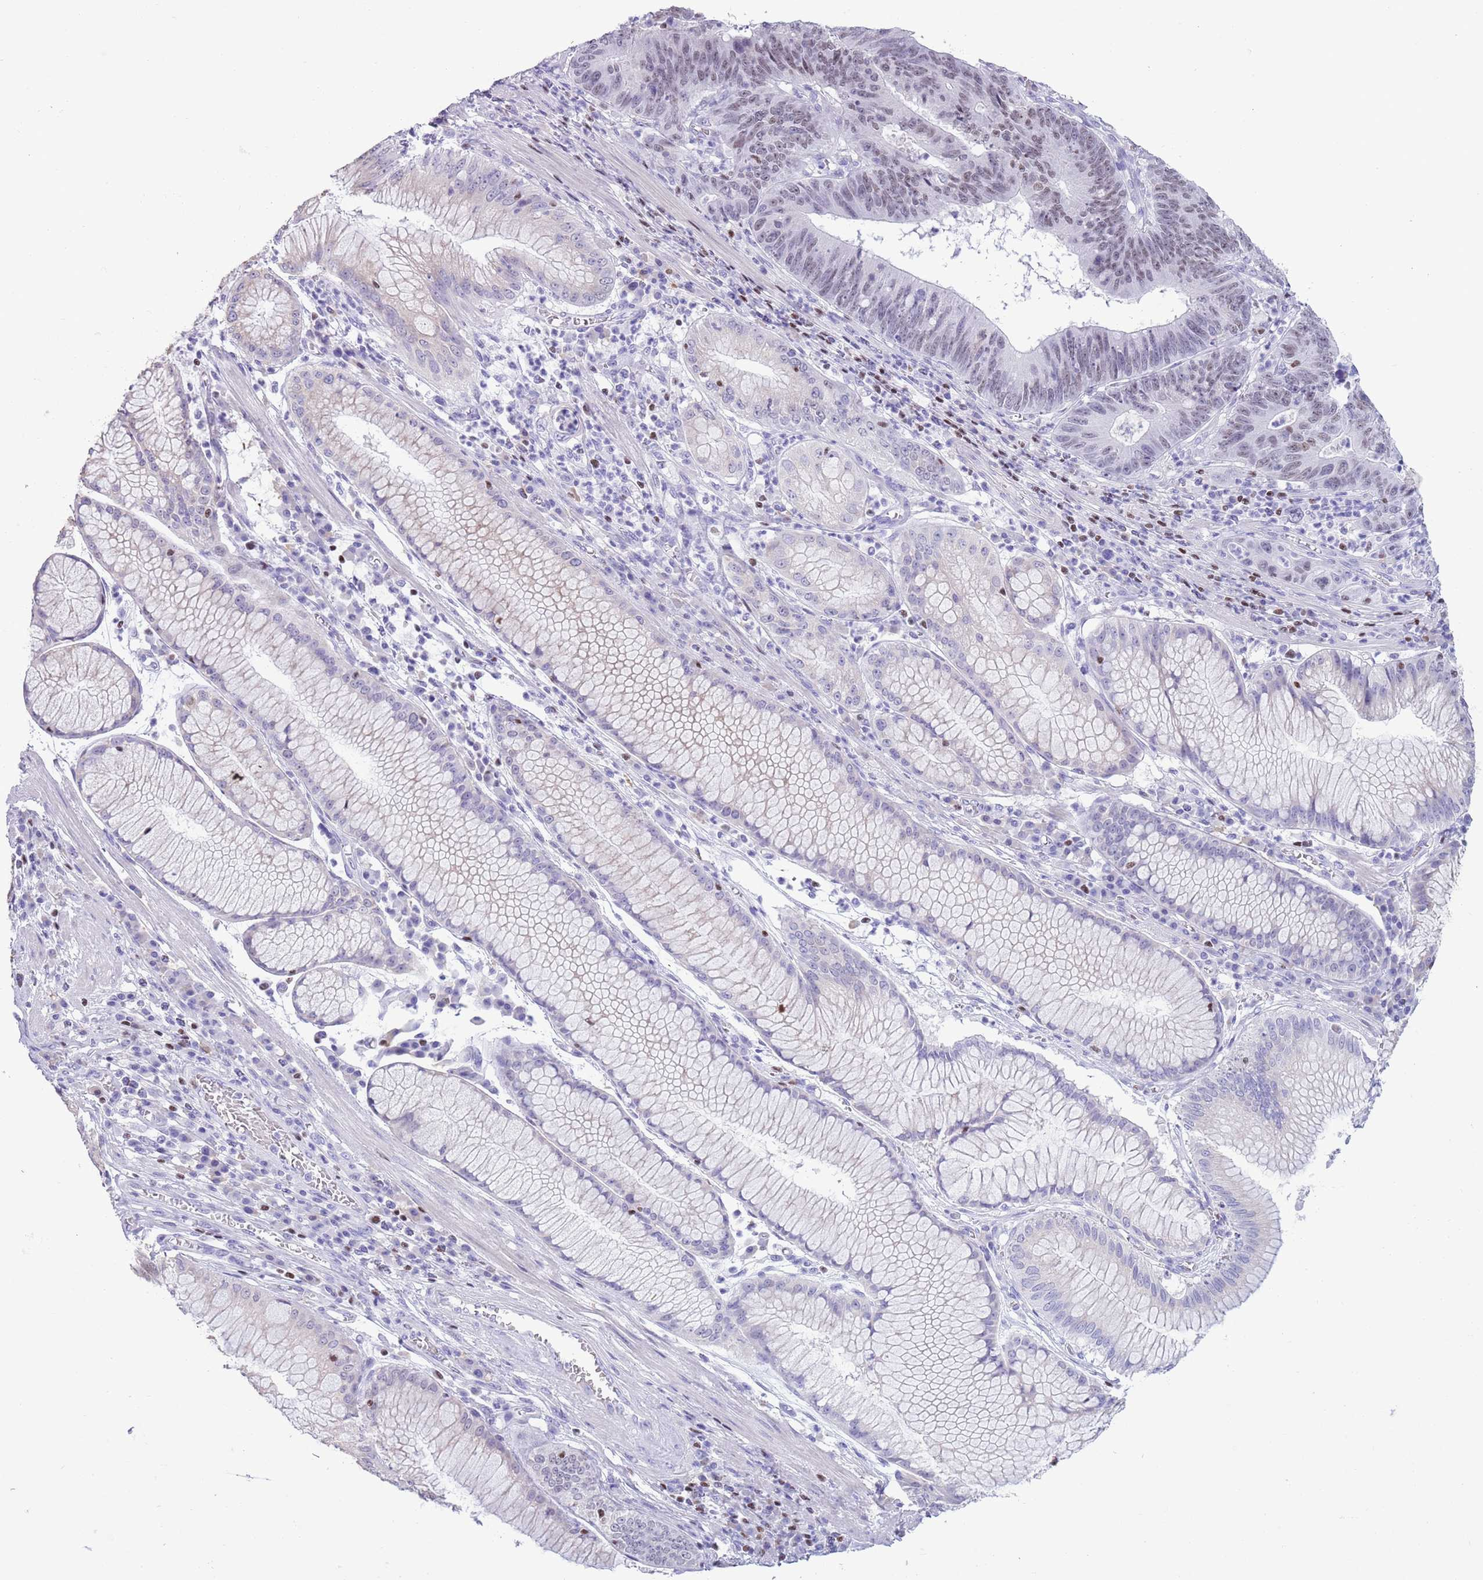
{"staining": {"intensity": "weak", "quantity": "25%-75%", "location": "nuclear"}, "tissue": "stomach cancer", "cell_type": "Tumor cells", "image_type": "cancer", "snomed": [{"axis": "morphology", "description": "Adenocarcinoma, NOS"}, {"axis": "topography", "description": "Stomach"}], "caption": "IHC micrograph of neoplastic tissue: human stomach cancer (adenocarcinoma) stained using IHC displays low levels of weak protein expression localized specifically in the nuclear of tumor cells, appearing as a nuclear brown color.", "gene": "BCL11B", "patient": {"sex": "male", "age": 59}}